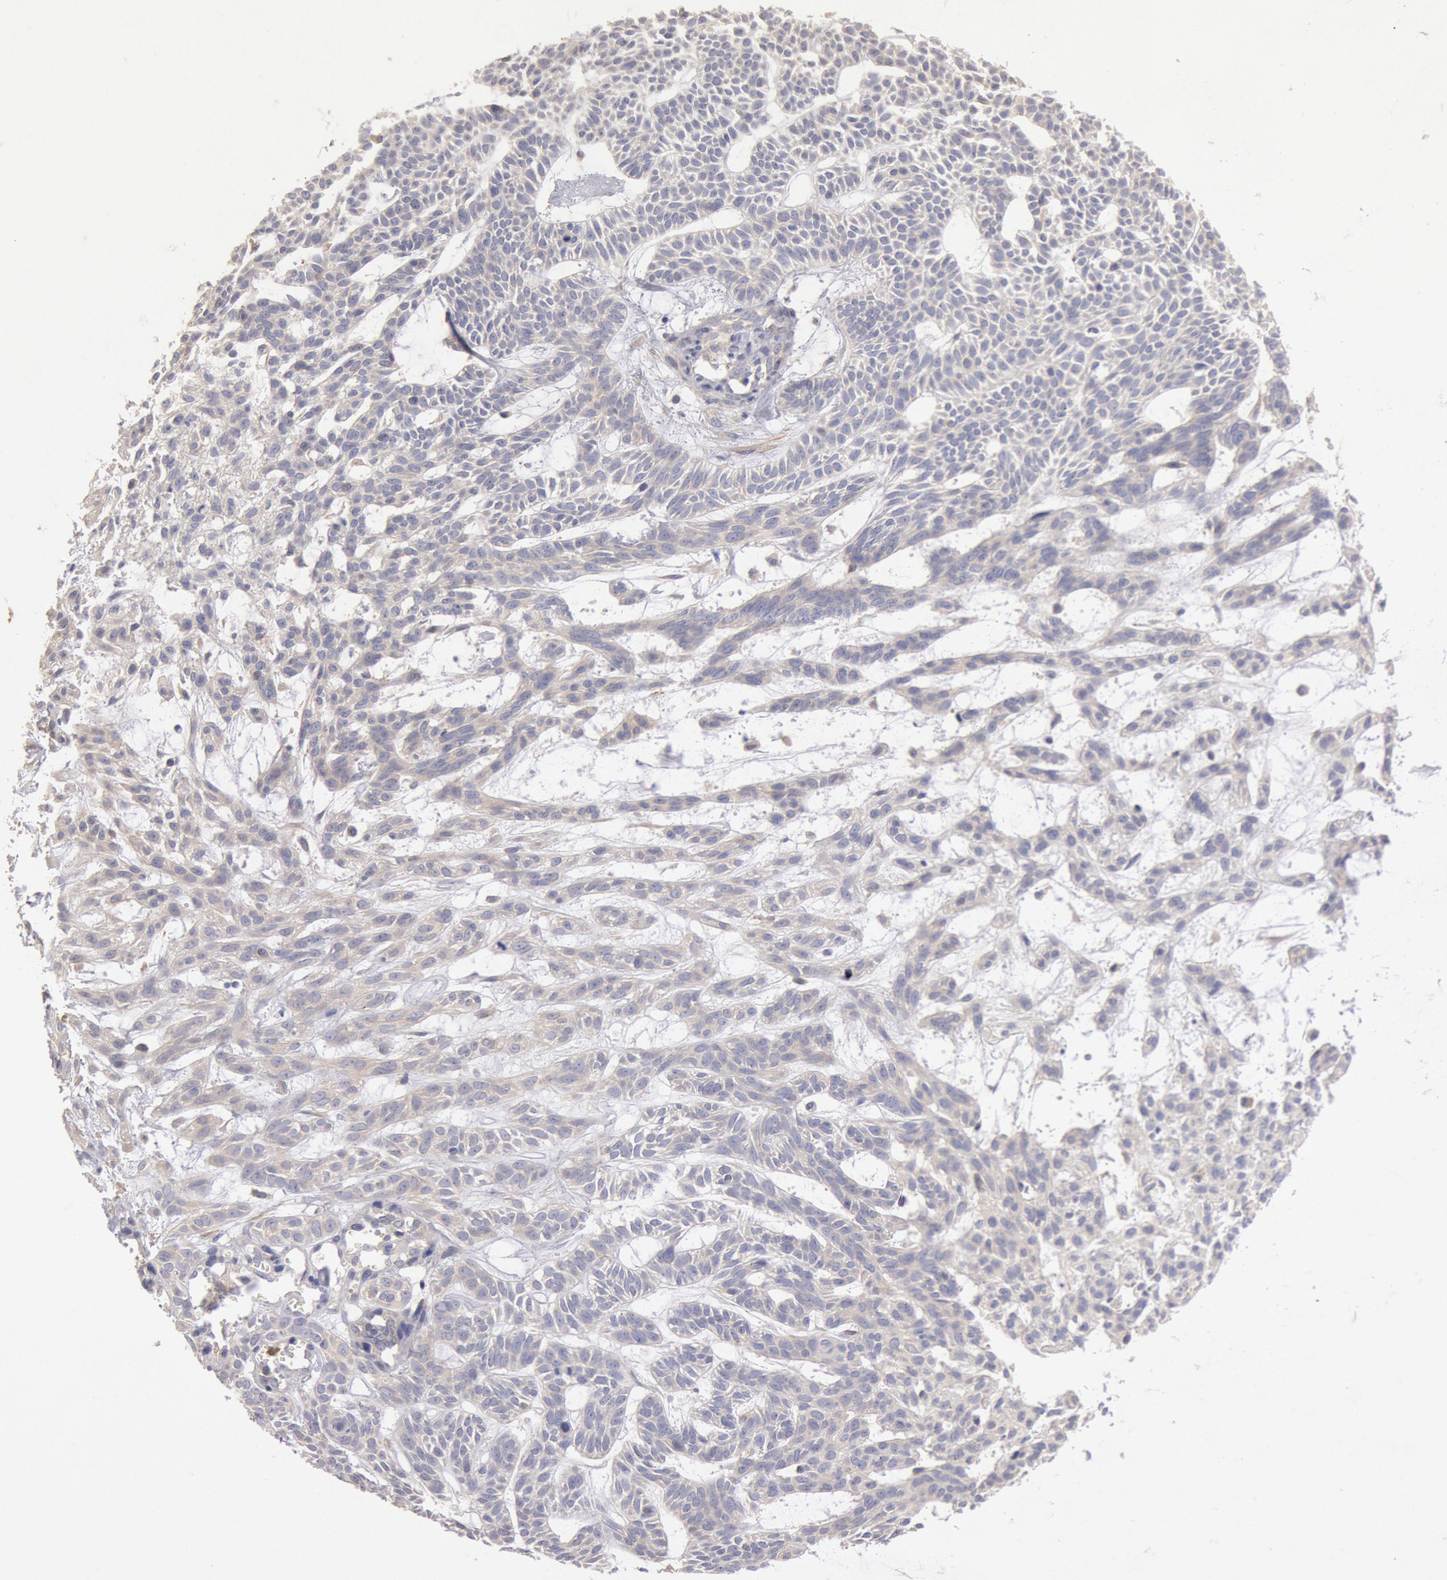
{"staining": {"intensity": "negative", "quantity": "none", "location": "none"}, "tissue": "skin cancer", "cell_type": "Tumor cells", "image_type": "cancer", "snomed": [{"axis": "morphology", "description": "Basal cell carcinoma"}, {"axis": "topography", "description": "Skin"}], "caption": "Basal cell carcinoma (skin) was stained to show a protein in brown. There is no significant expression in tumor cells. (Immunohistochemistry (ihc), brightfield microscopy, high magnification).", "gene": "TMED8", "patient": {"sex": "male", "age": 75}}